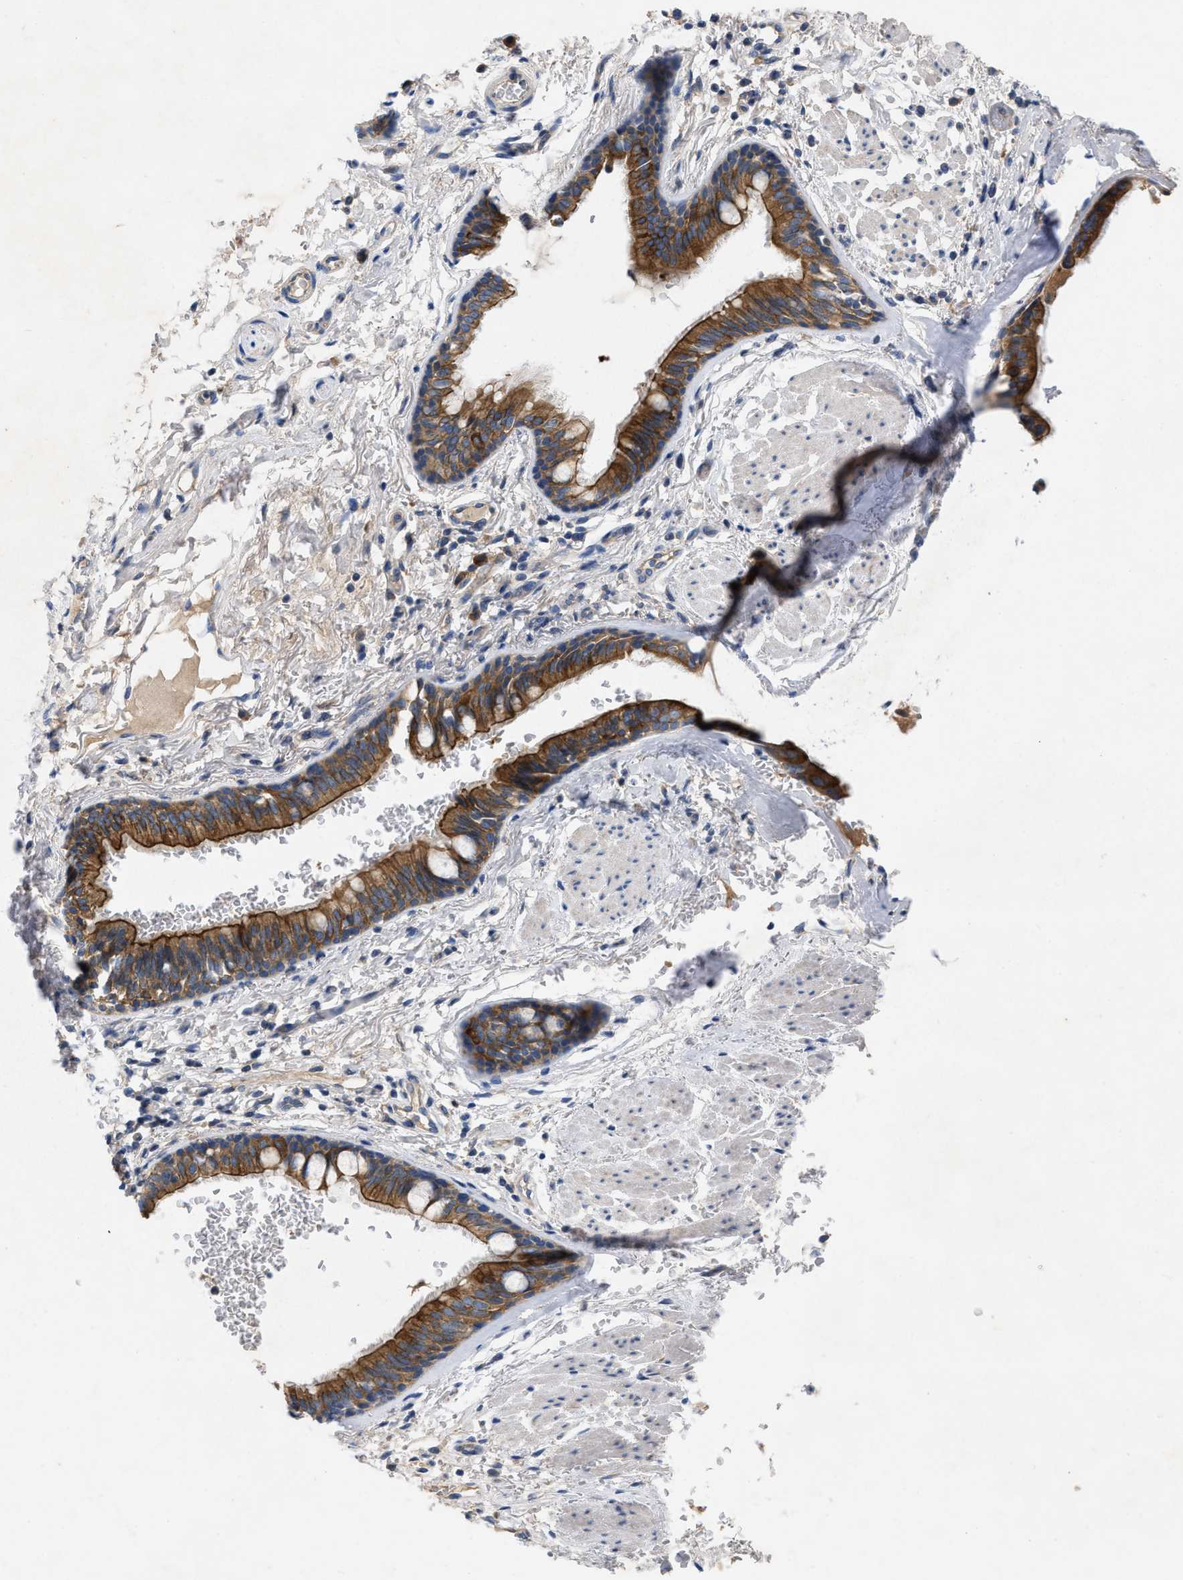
{"staining": {"intensity": "strong", "quantity": ">75%", "location": "cytoplasmic/membranous"}, "tissue": "bronchus", "cell_type": "Respiratory epithelial cells", "image_type": "normal", "snomed": [{"axis": "morphology", "description": "Normal tissue, NOS"}, {"axis": "topography", "description": "Cartilage tissue"}], "caption": "Immunohistochemical staining of normal human bronchus demonstrates strong cytoplasmic/membranous protein expression in approximately >75% of respiratory epithelial cells. (DAB IHC, brown staining for protein, blue staining for nuclei).", "gene": "TMEM131", "patient": {"sex": "female", "age": 63}}